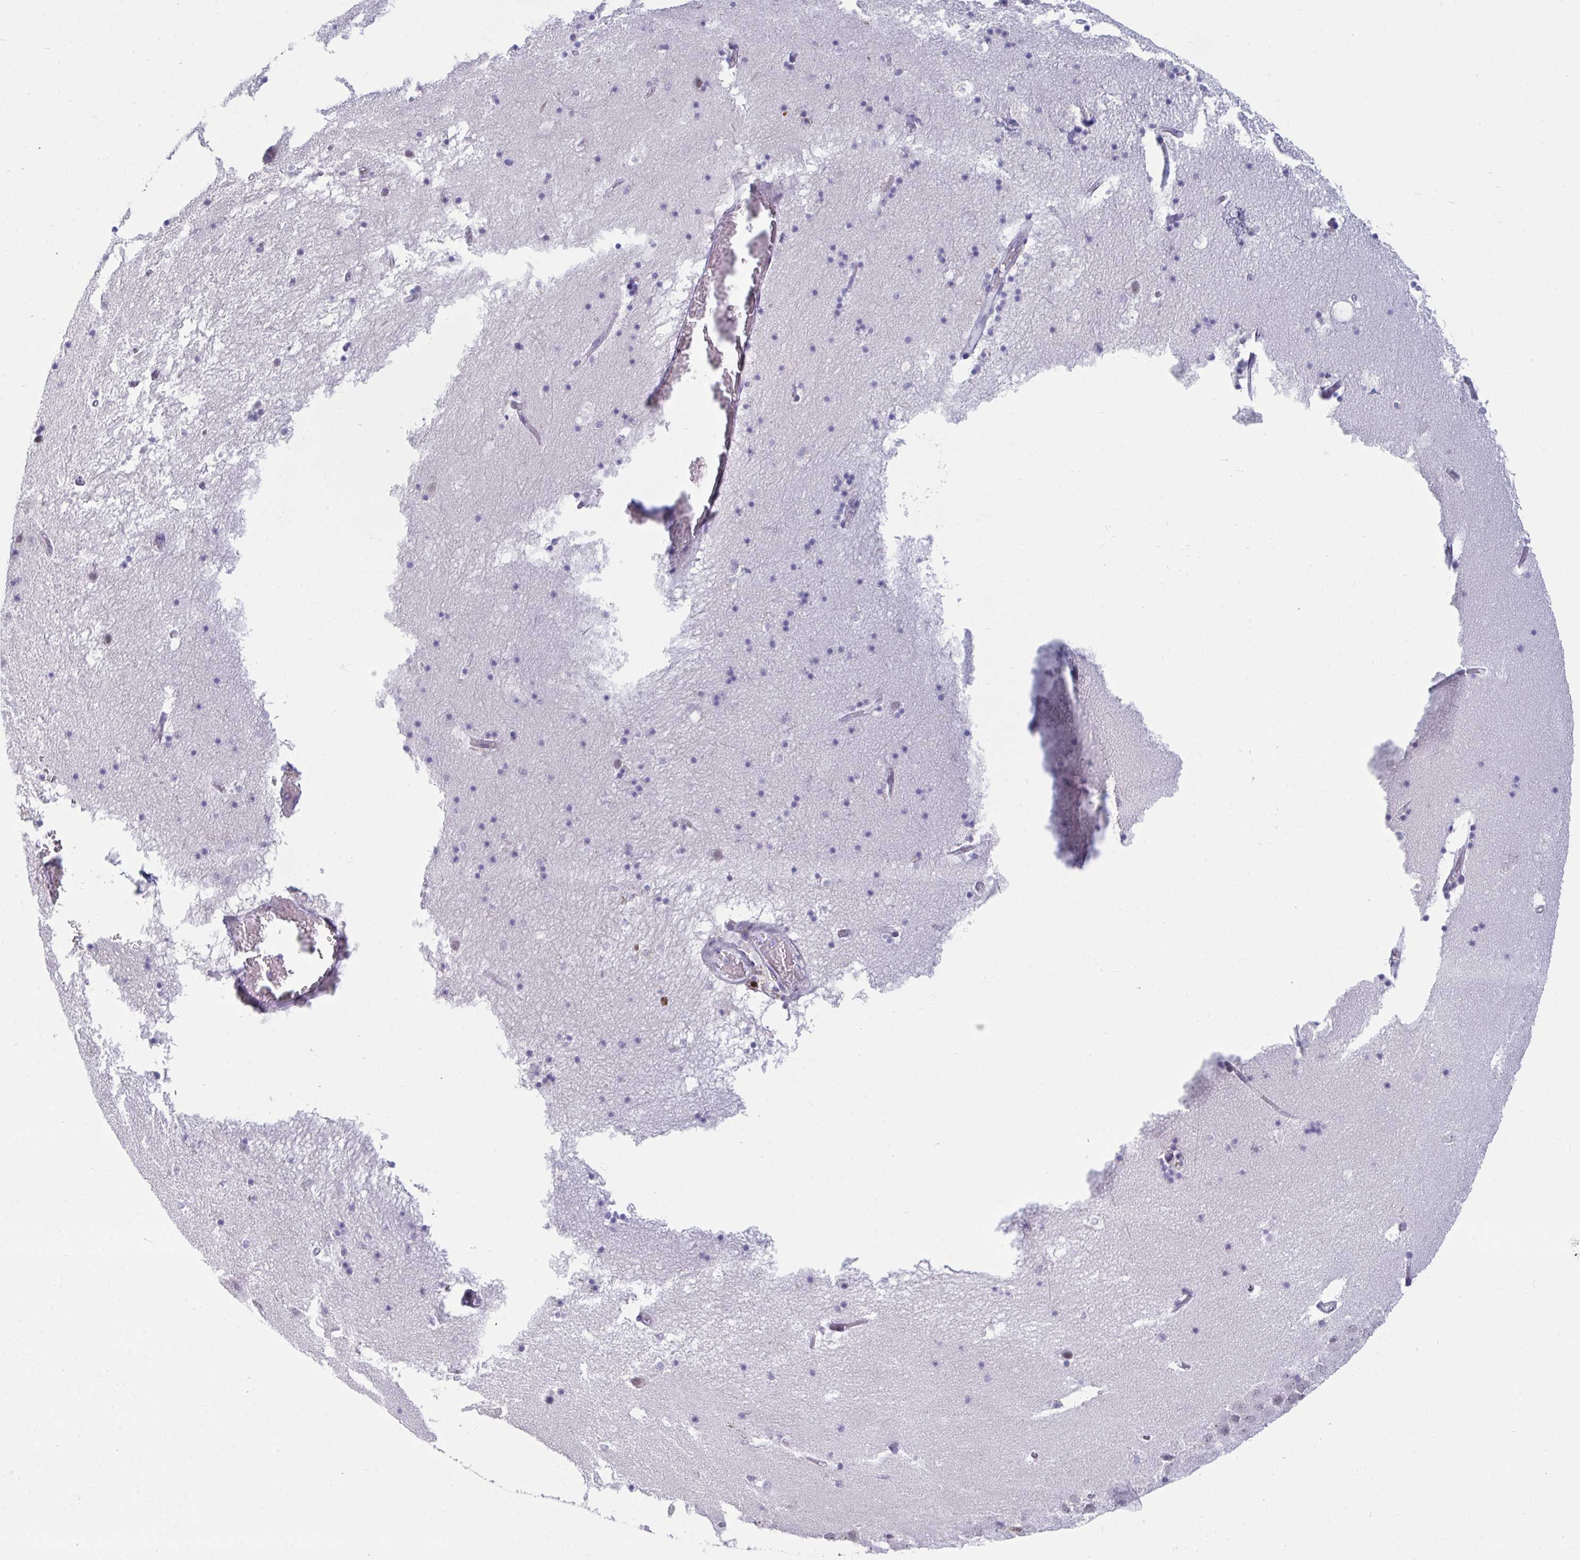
{"staining": {"intensity": "negative", "quantity": "none", "location": "none"}, "tissue": "hippocampus", "cell_type": "Glial cells", "image_type": "normal", "snomed": [{"axis": "morphology", "description": "Normal tissue, NOS"}, {"axis": "topography", "description": "Hippocampus"}], "caption": "Immunohistochemistry (IHC) of unremarkable human hippocampus displays no positivity in glial cells. The staining is performed using DAB brown chromogen with nuclei counter-stained in using hematoxylin.", "gene": "RNASEH1", "patient": {"sex": "male", "age": 58}}